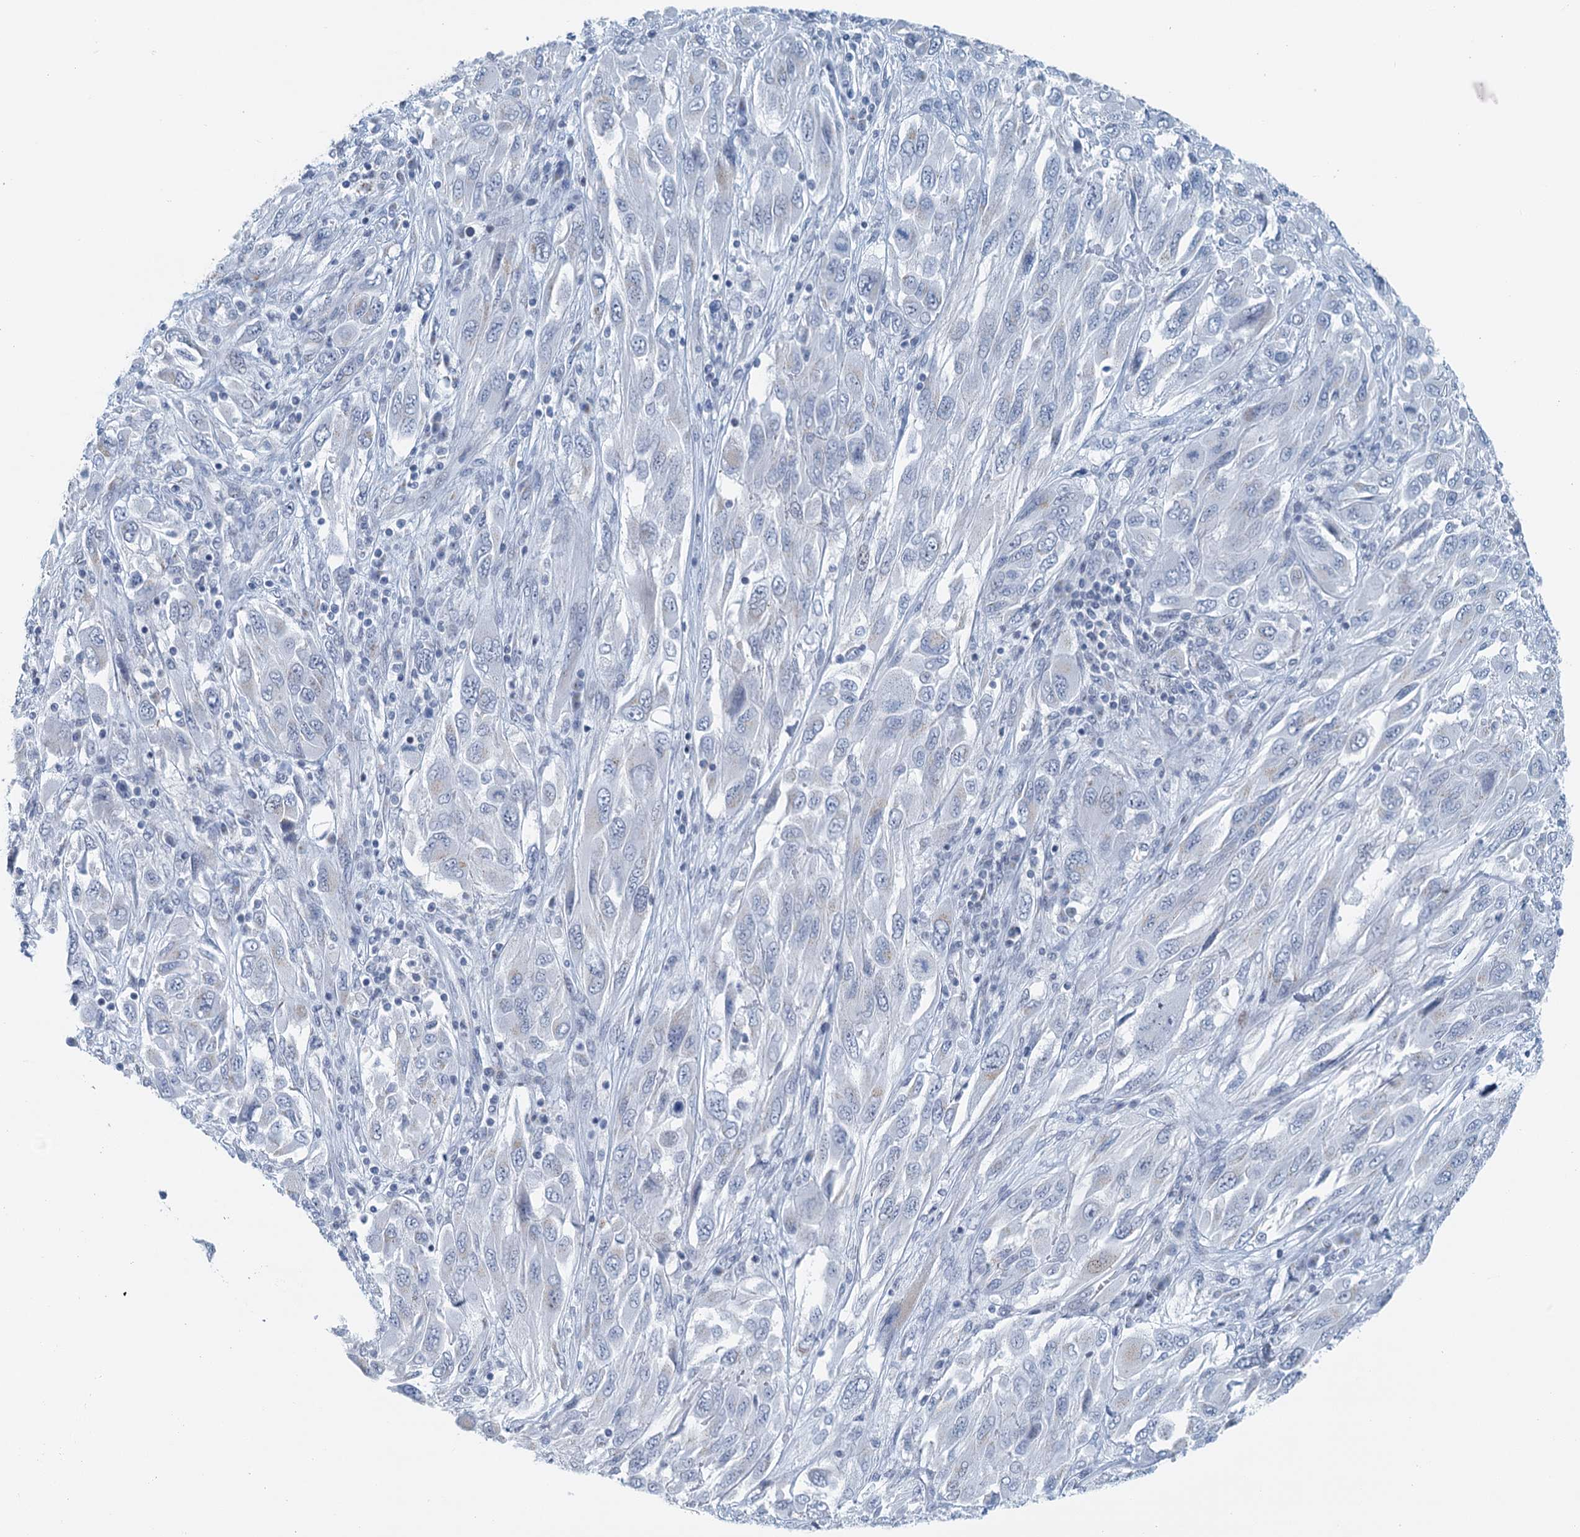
{"staining": {"intensity": "negative", "quantity": "none", "location": "none"}, "tissue": "melanoma", "cell_type": "Tumor cells", "image_type": "cancer", "snomed": [{"axis": "morphology", "description": "Malignant melanoma, NOS"}, {"axis": "topography", "description": "Skin"}], "caption": "The immunohistochemistry (IHC) micrograph has no significant expression in tumor cells of melanoma tissue. (DAB (3,3'-diaminobenzidine) immunohistochemistry visualized using brightfield microscopy, high magnification).", "gene": "ZNF527", "patient": {"sex": "female", "age": 91}}